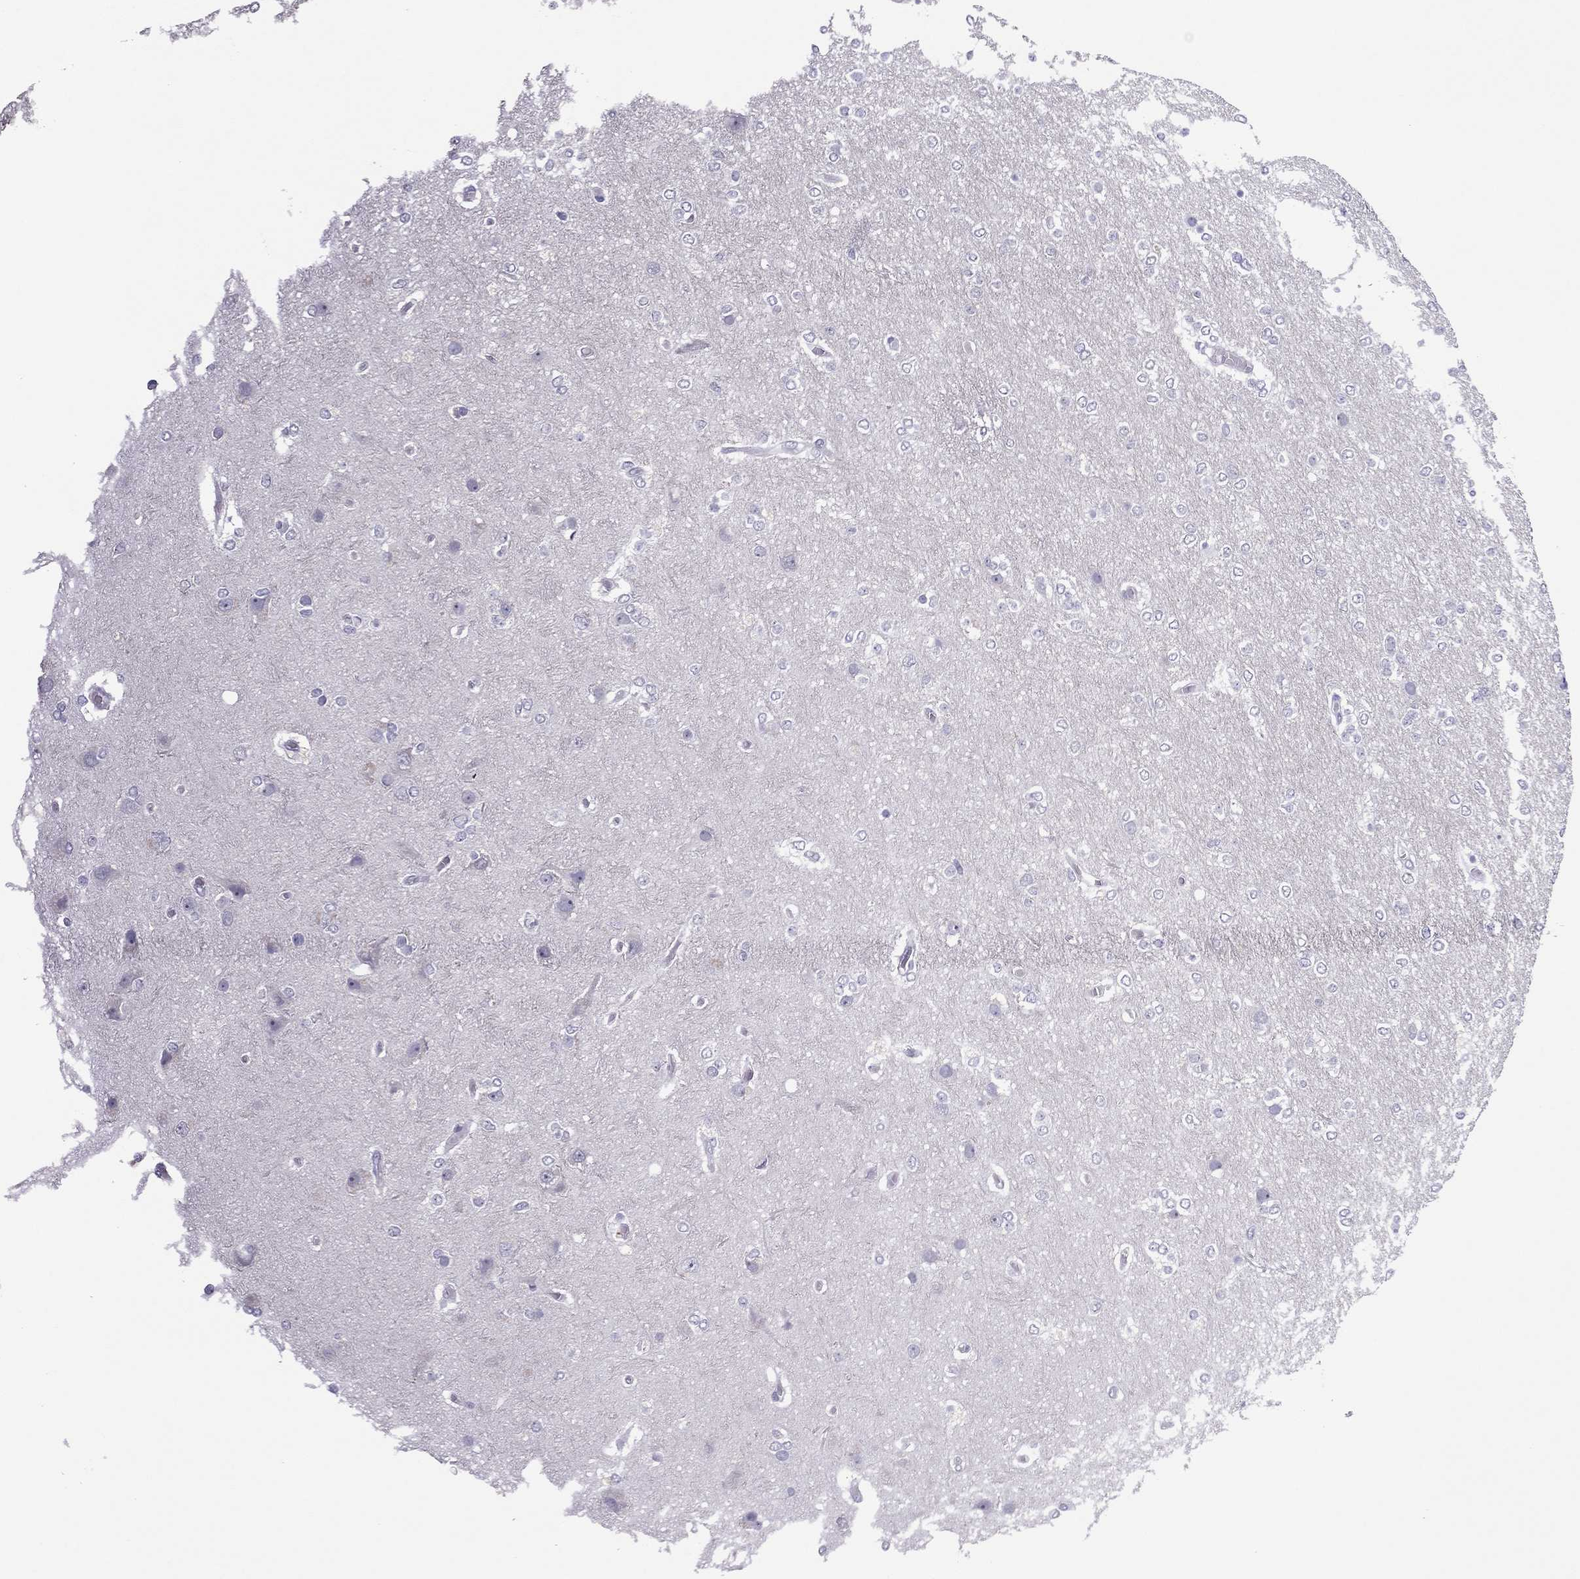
{"staining": {"intensity": "negative", "quantity": "none", "location": "none"}, "tissue": "glioma", "cell_type": "Tumor cells", "image_type": "cancer", "snomed": [{"axis": "morphology", "description": "Glioma, malignant, High grade"}, {"axis": "topography", "description": "Brain"}], "caption": "The photomicrograph shows no staining of tumor cells in glioma.", "gene": "SLC16A8", "patient": {"sex": "female", "age": 61}}